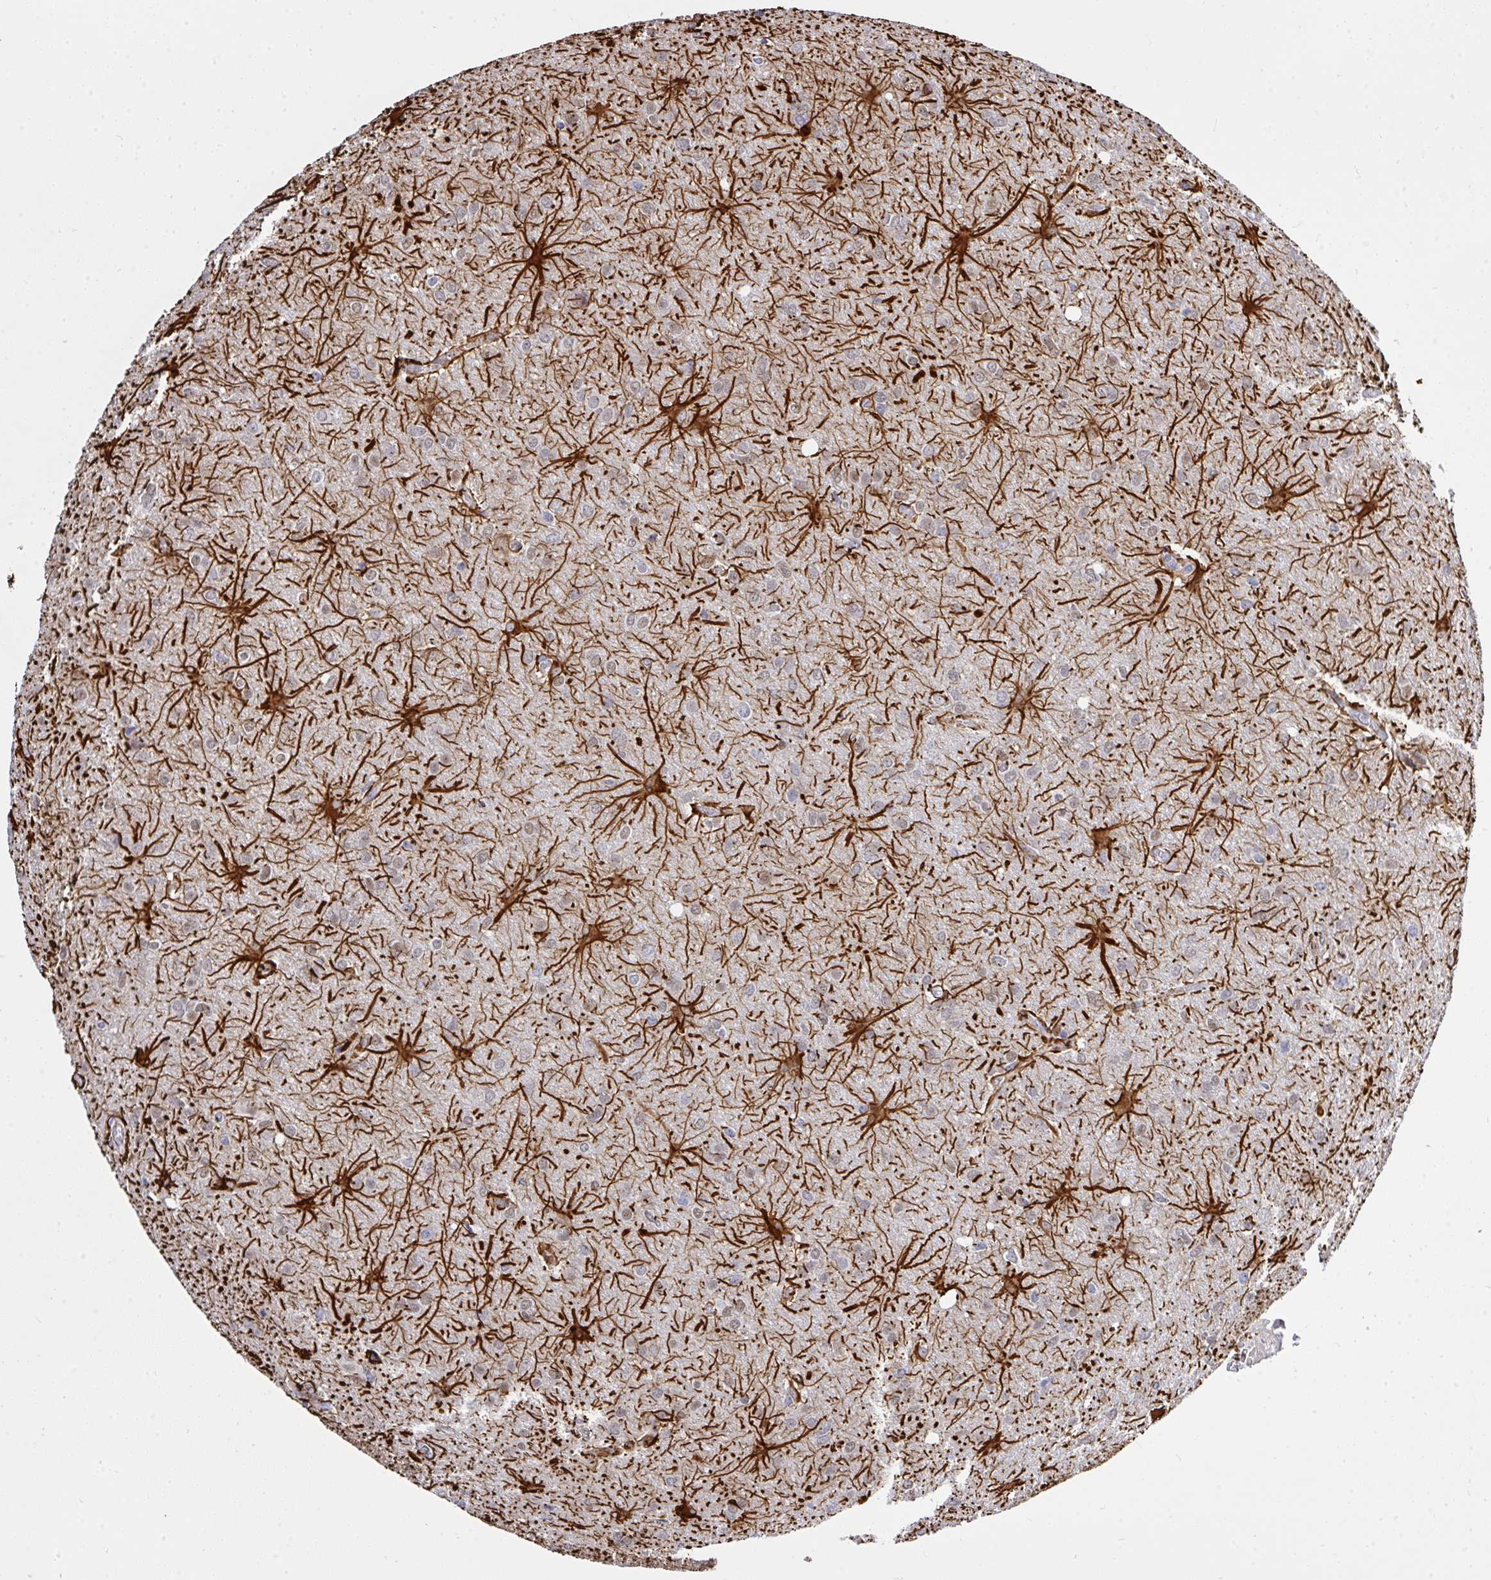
{"staining": {"intensity": "negative", "quantity": "none", "location": "none"}, "tissue": "glioma", "cell_type": "Tumor cells", "image_type": "cancer", "snomed": [{"axis": "morphology", "description": "Glioma, malignant, High grade"}, {"axis": "topography", "description": "Brain"}], "caption": "Immunohistochemistry photomicrograph of neoplastic tissue: glioma stained with DAB displays no significant protein staining in tumor cells. The staining was performed using DAB (3,3'-diaminobenzidine) to visualize the protein expression in brown, while the nuclei were stained in blue with hematoxylin (Magnification: 20x).", "gene": "THOP1", "patient": {"sex": "male", "age": 53}}